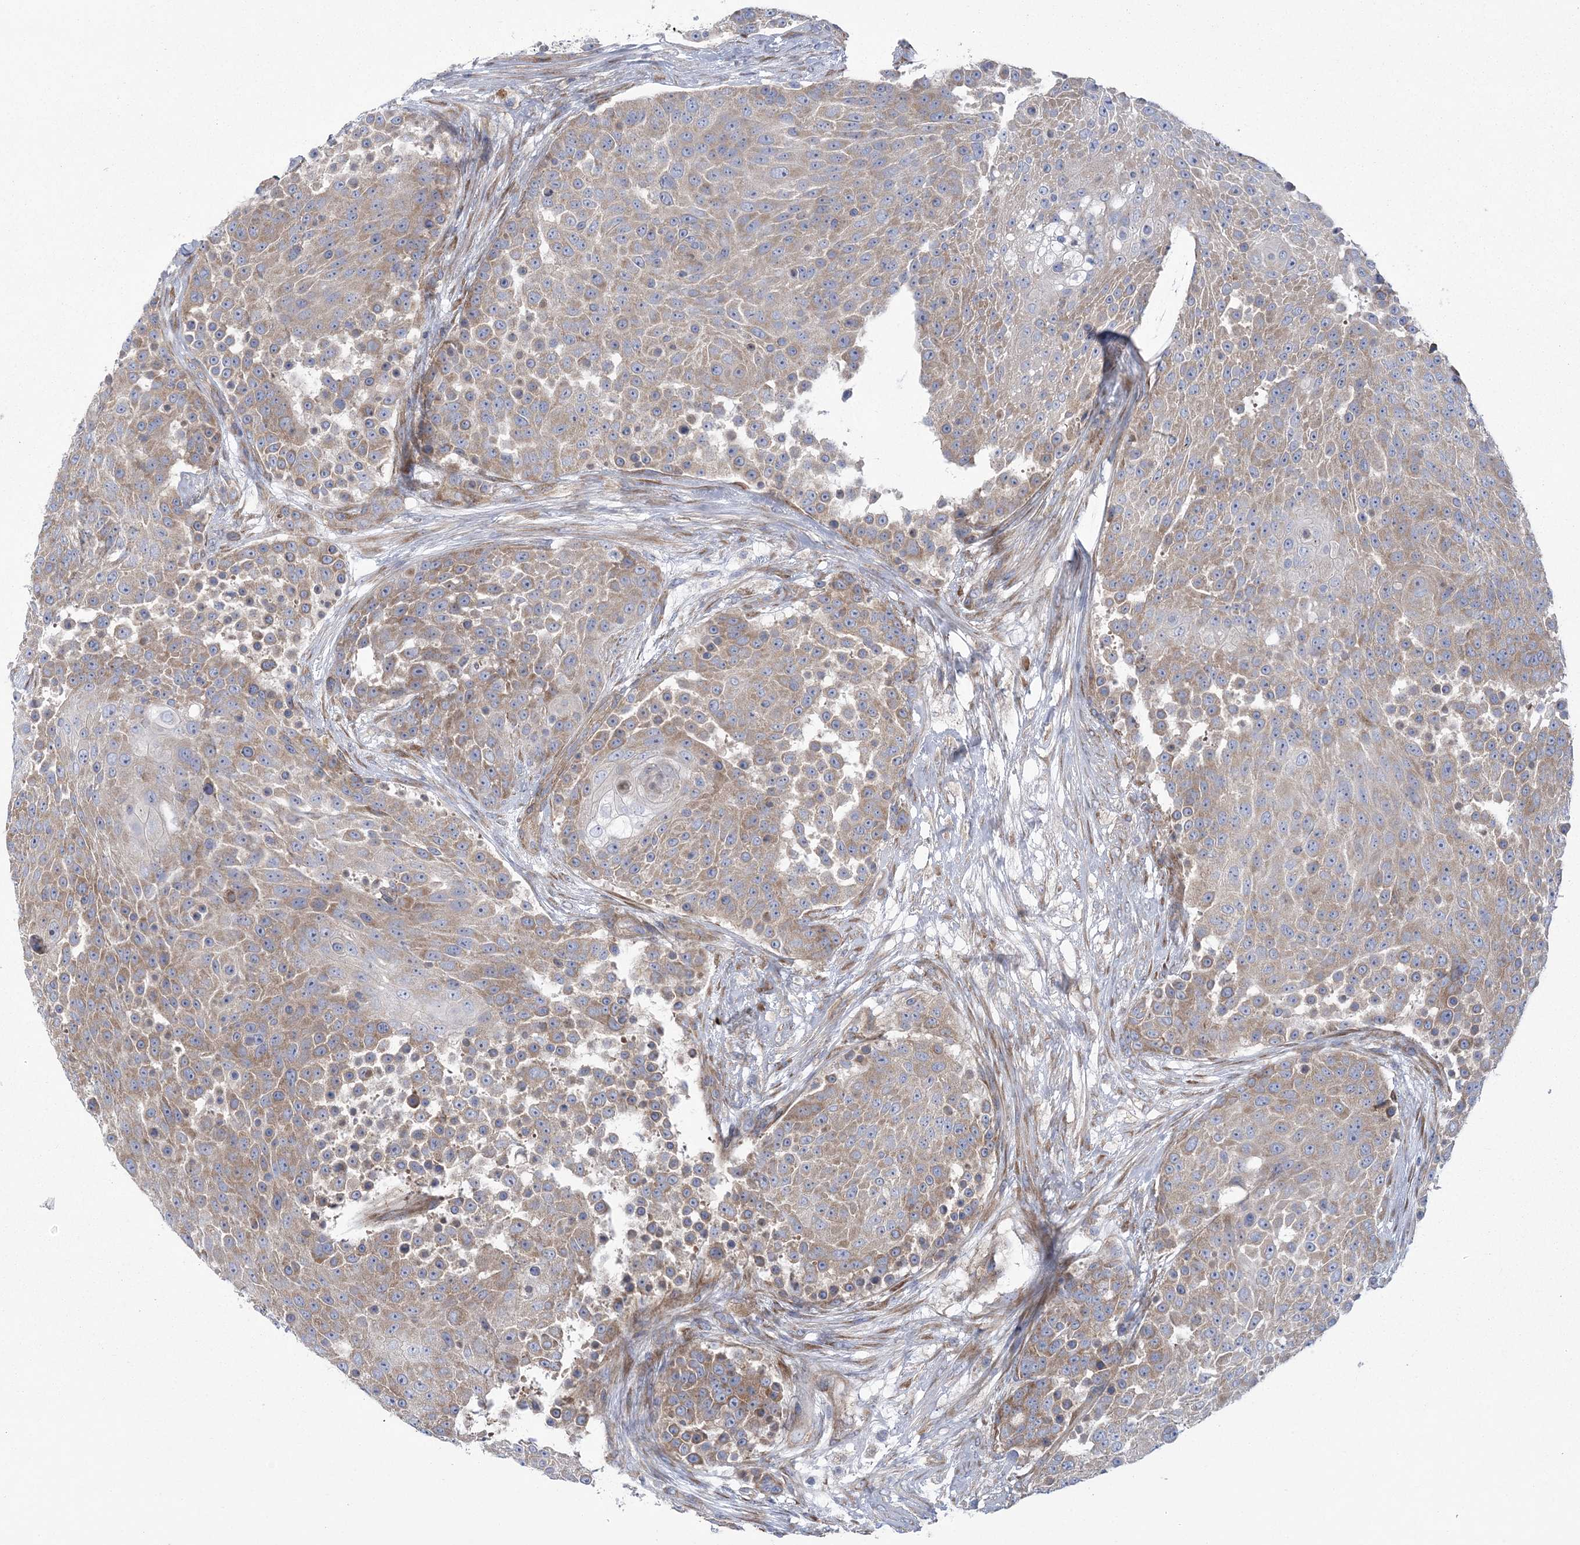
{"staining": {"intensity": "moderate", "quantity": "25%-75%", "location": "cytoplasmic/membranous"}, "tissue": "urothelial cancer", "cell_type": "Tumor cells", "image_type": "cancer", "snomed": [{"axis": "morphology", "description": "Urothelial carcinoma, High grade"}, {"axis": "topography", "description": "Urinary bladder"}], "caption": "IHC of urothelial cancer shows medium levels of moderate cytoplasmic/membranous positivity in about 25%-75% of tumor cells.", "gene": "ARSJ", "patient": {"sex": "female", "age": 63}}